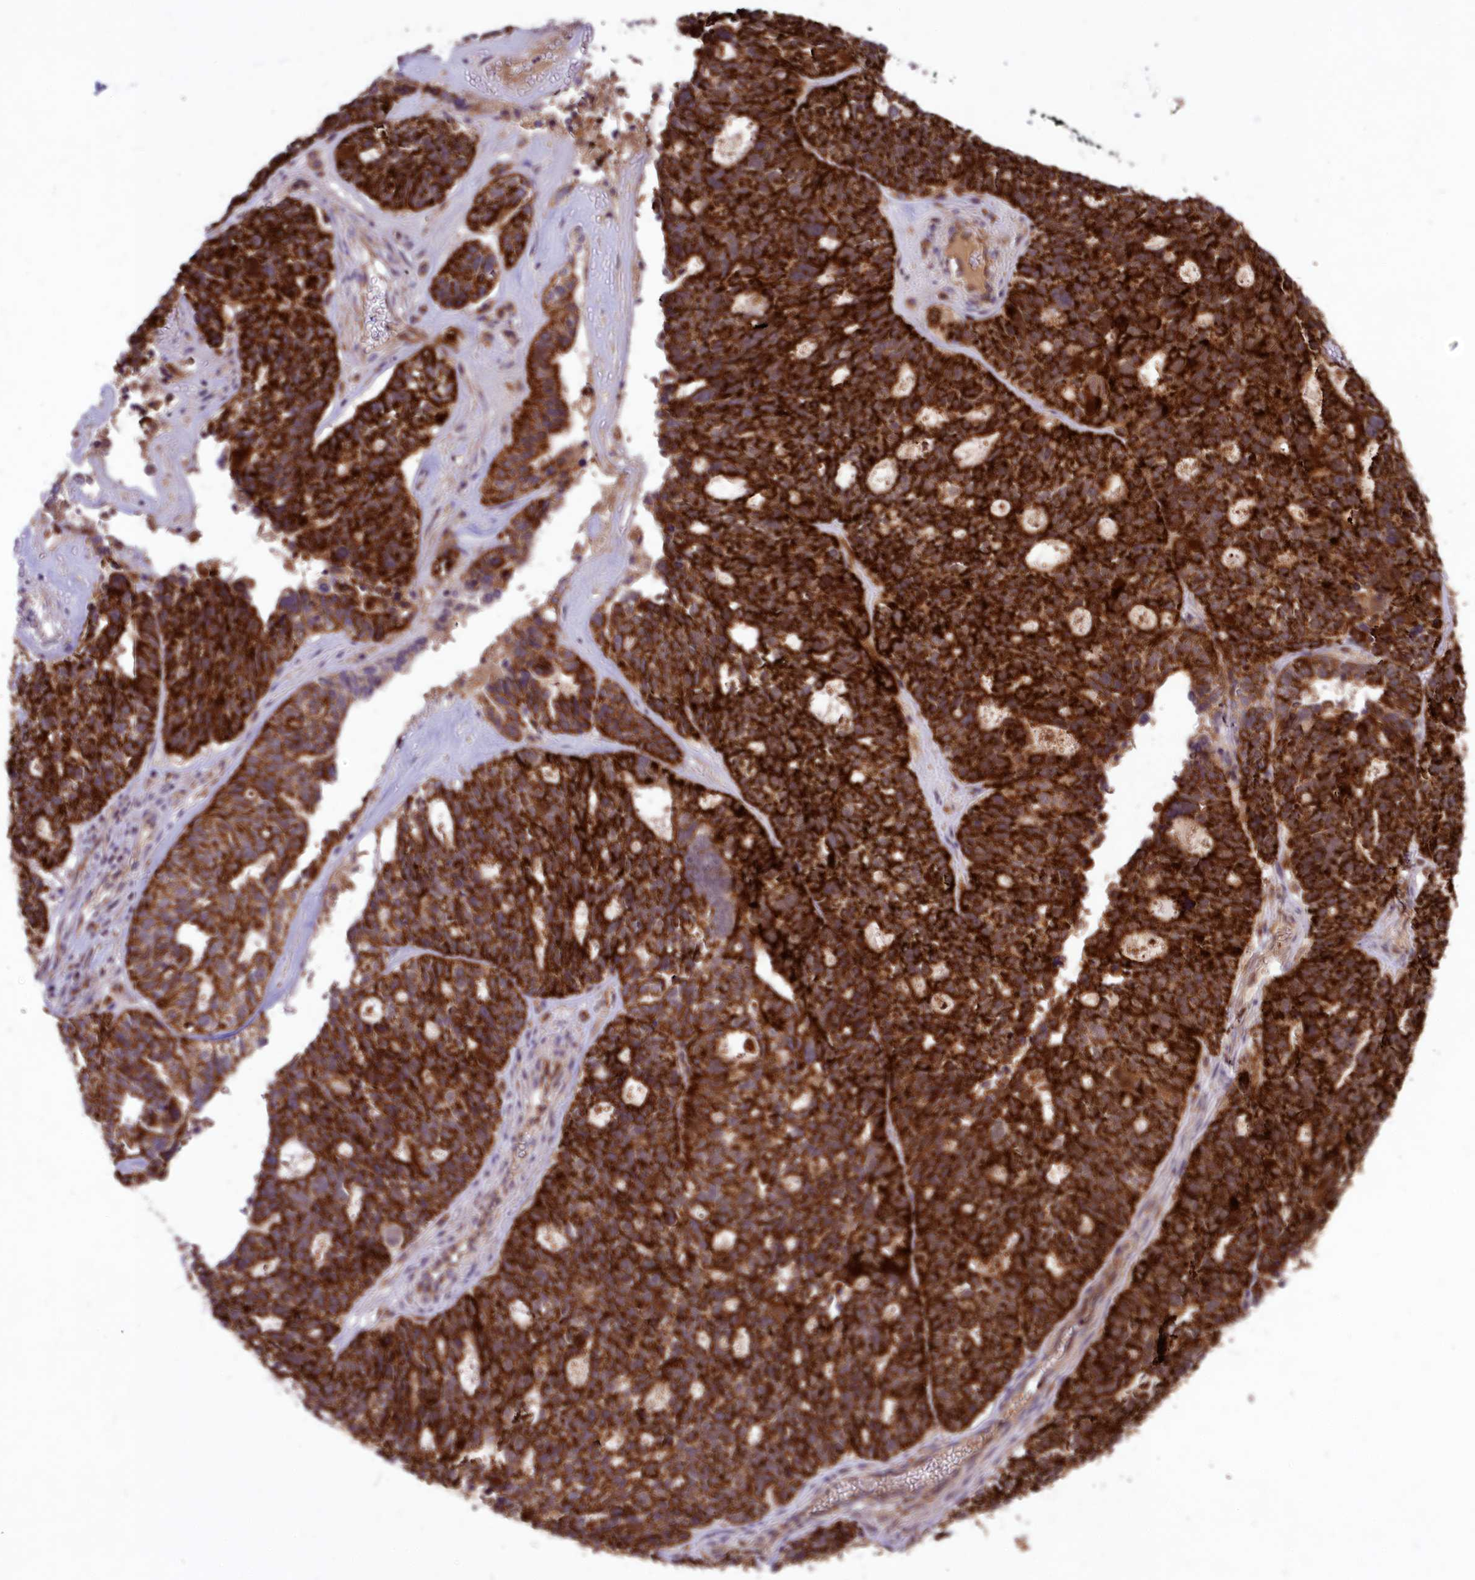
{"staining": {"intensity": "strong", "quantity": ">75%", "location": "cytoplasmic/membranous"}, "tissue": "ovarian cancer", "cell_type": "Tumor cells", "image_type": "cancer", "snomed": [{"axis": "morphology", "description": "Cystadenocarcinoma, serous, NOS"}, {"axis": "topography", "description": "Ovary"}], "caption": "Ovarian serous cystadenocarcinoma stained with a protein marker reveals strong staining in tumor cells.", "gene": "COX17", "patient": {"sex": "female", "age": 59}}